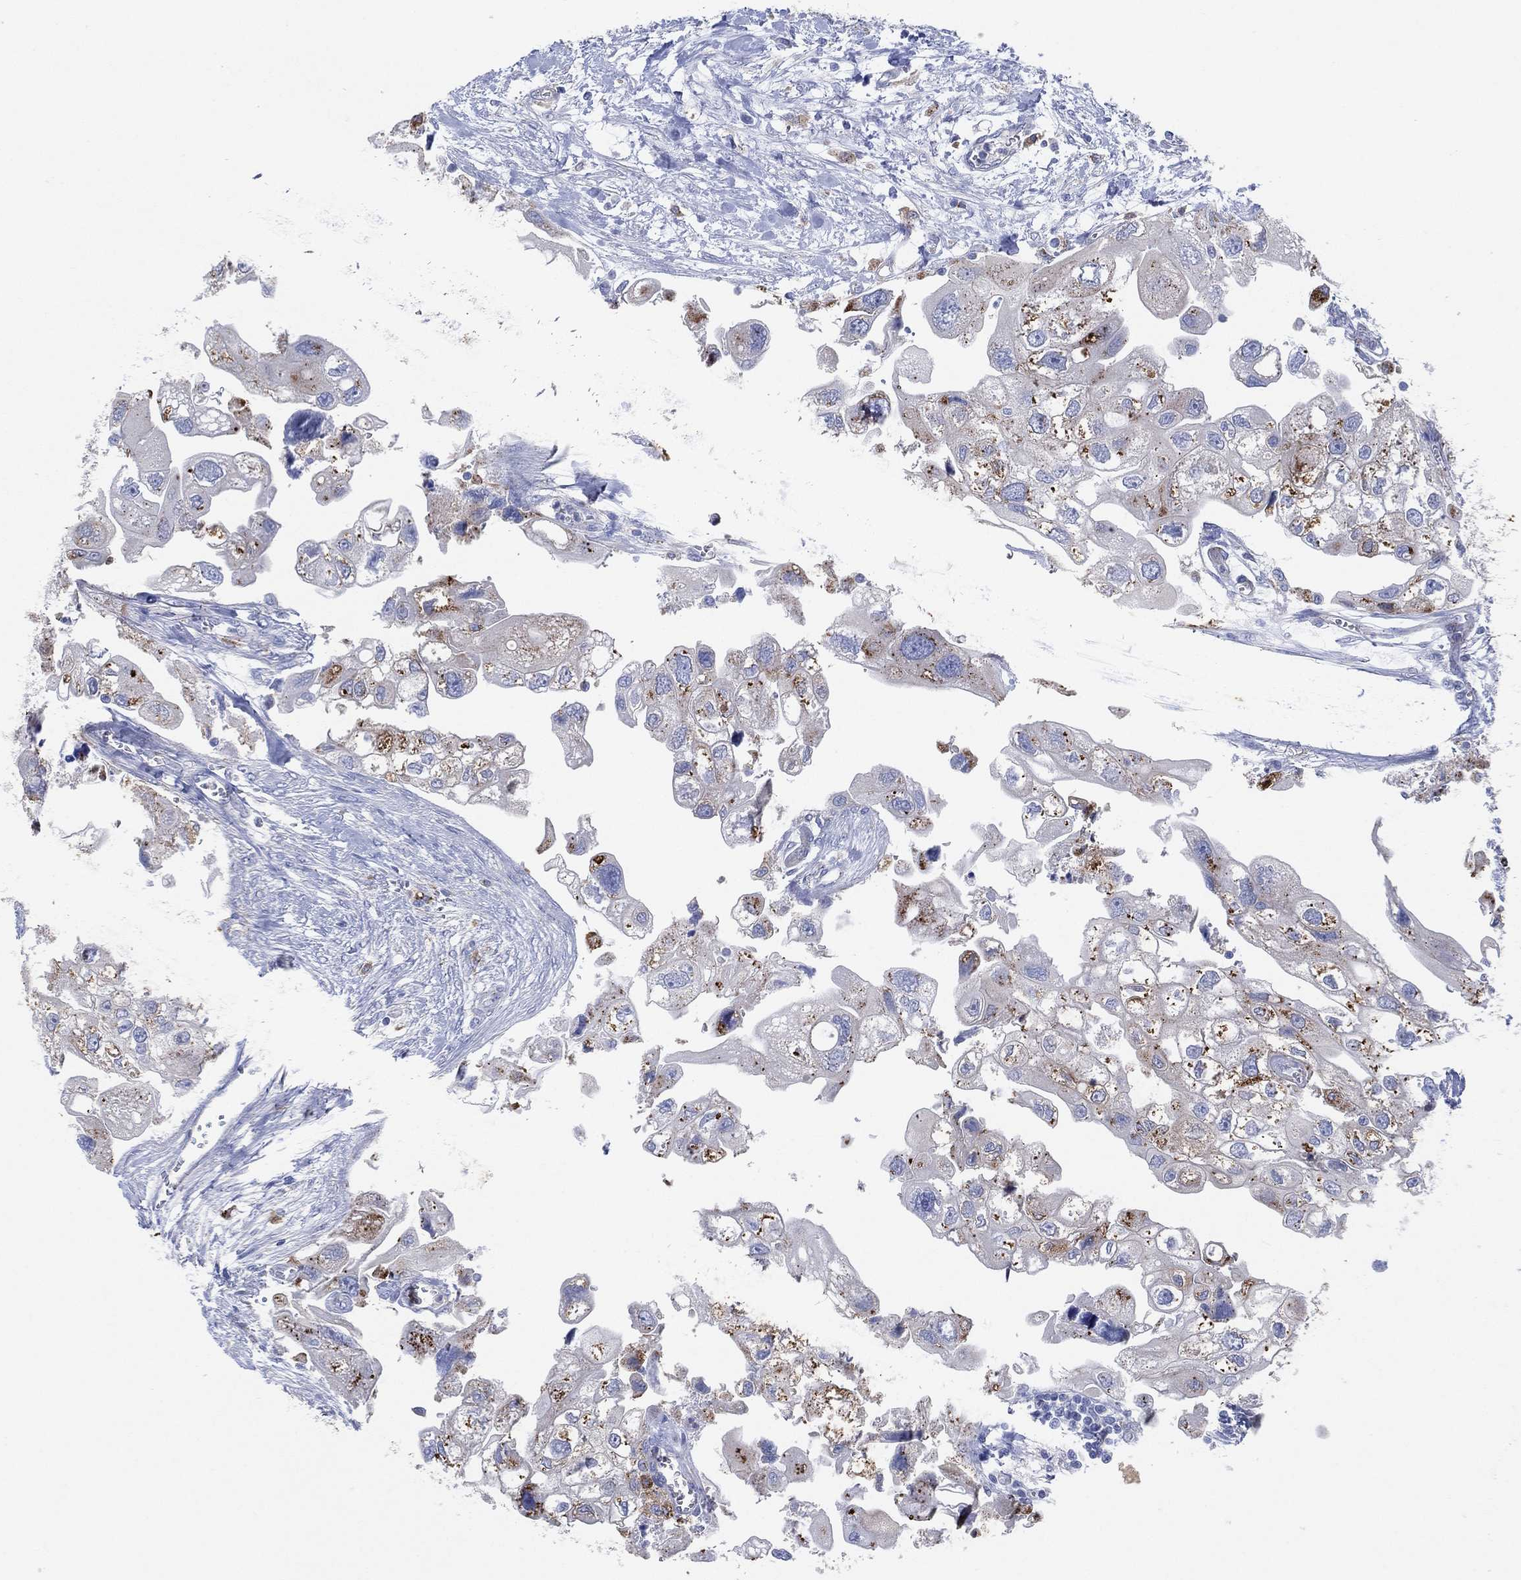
{"staining": {"intensity": "weak", "quantity": "<25%", "location": "cytoplasmic/membranous"}, "tissue": "urothelial cancer", "cell_type": "Tumor cells", "image_type": "cancer", "snomed": [{"axis": "morphology", "description": "Urothelial carcinoma, High grade"}, {"axis": "topography", "description": "Urinary bladder"}], "caption": "High magnification brightfield microscopy of urothelial cancer stained with DAB (brown) and counterstained with hematoxylin (blue): tumor cells show no significant positivity.", "gene": "GALNS", "patient": {"sex": "male", "age": 59}}